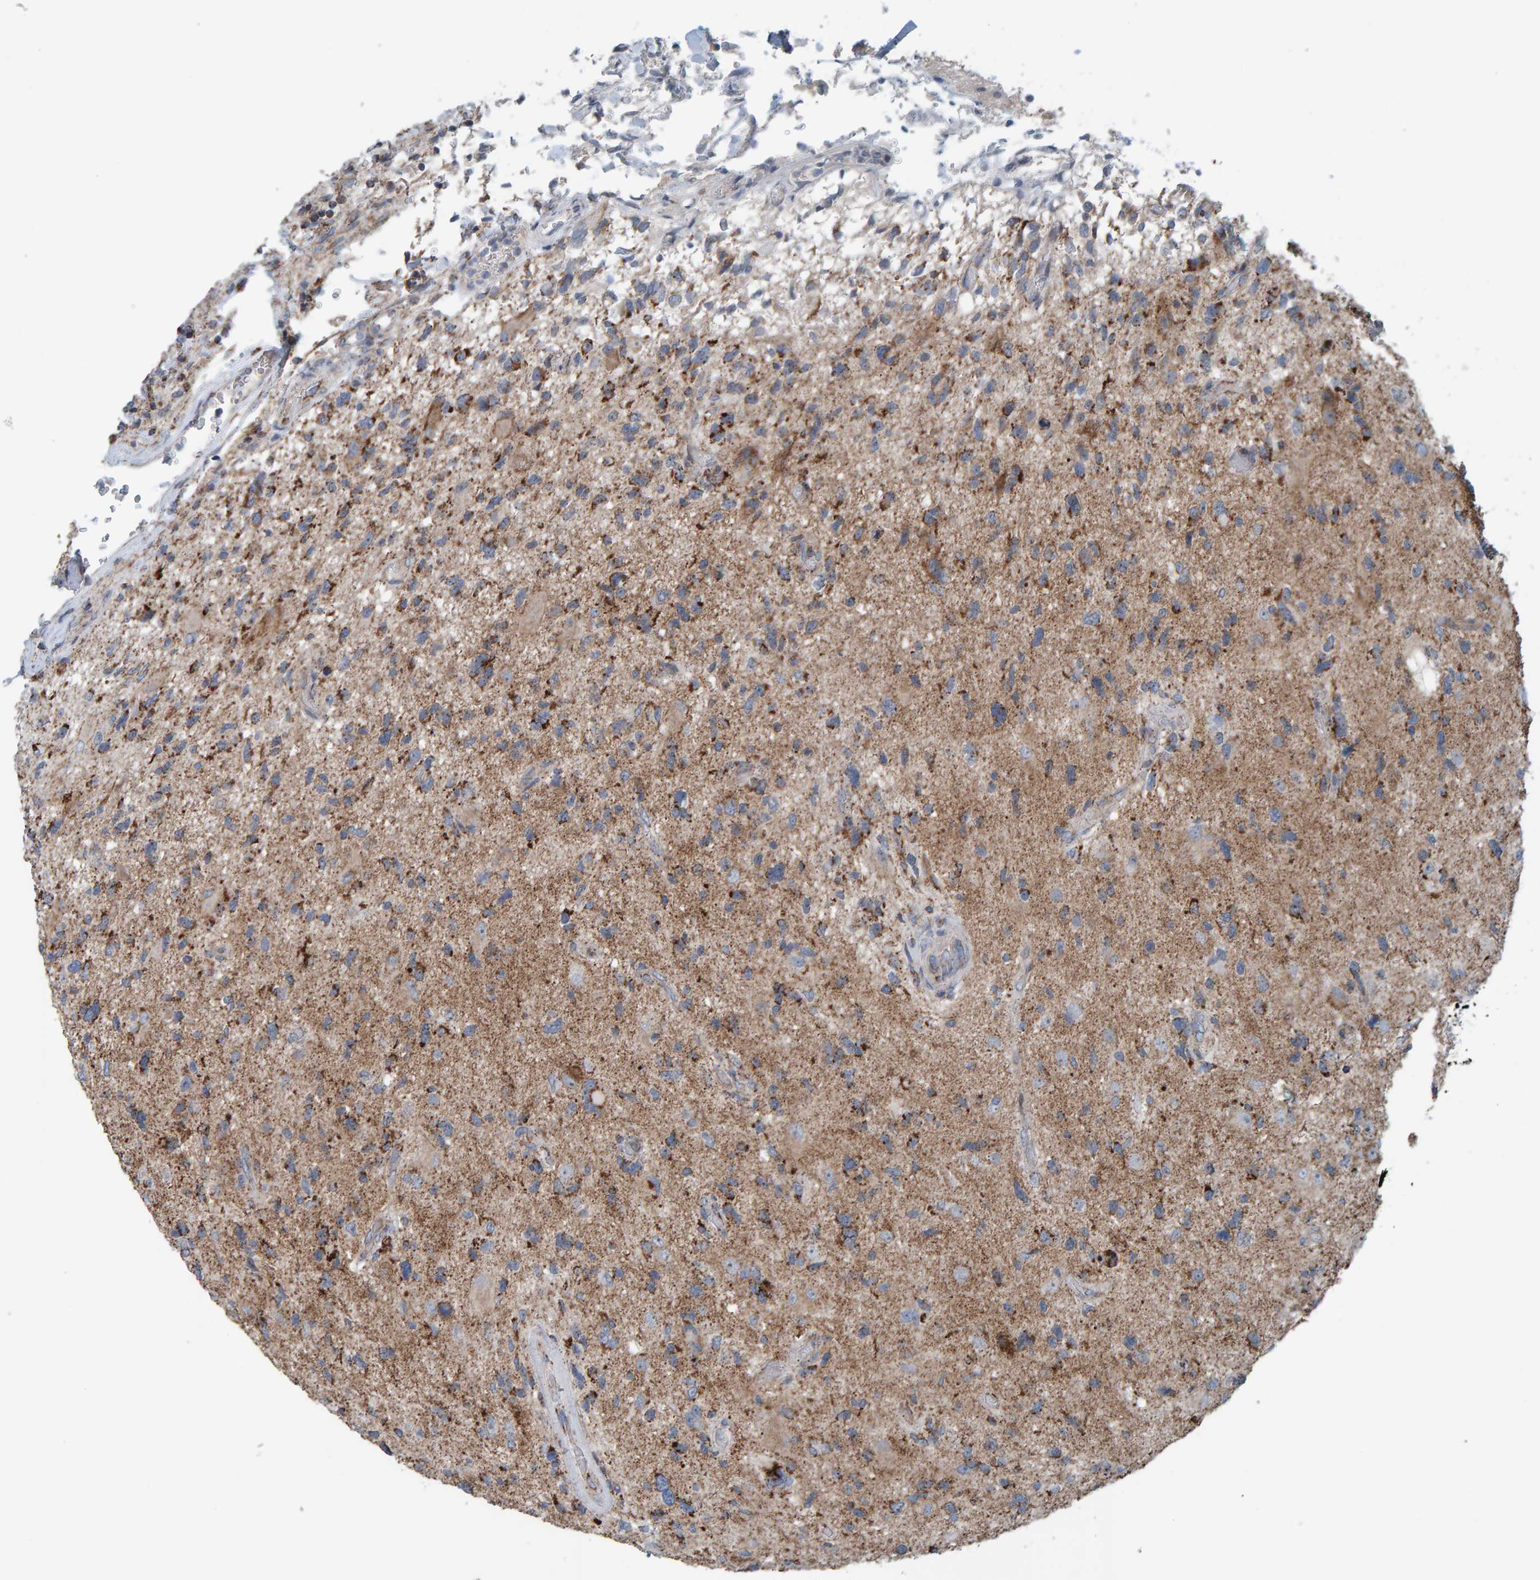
{"staining": {"intensity": "moderate", "quantity": "25%-75%", "location": "cytoplasmic/membranous"}, "tissue": "glioma", "cell_type": "Tumor cells", "image_type": "cancer", "snomed": [{"axis": "morphology", "description": "Glioma, malignant, High grade"}, {"axis": "topography", "description": "Brain"}], "caption": "Immunohistochemical staining of human malignant glioma (high-grade) demonstrates medium levels of moderate cytoplasmic/membranous staining in about 25%-75% of tumor cells. The staining was performed using DAB (3,3'-diaminobenzidine) to visualize the protein expression in brown, while the nuclei were stained in blue with hematoxylin (Magnification: 20x).", "gene": "ZNF48", "patient": {"sex": "male", "age": 33}}